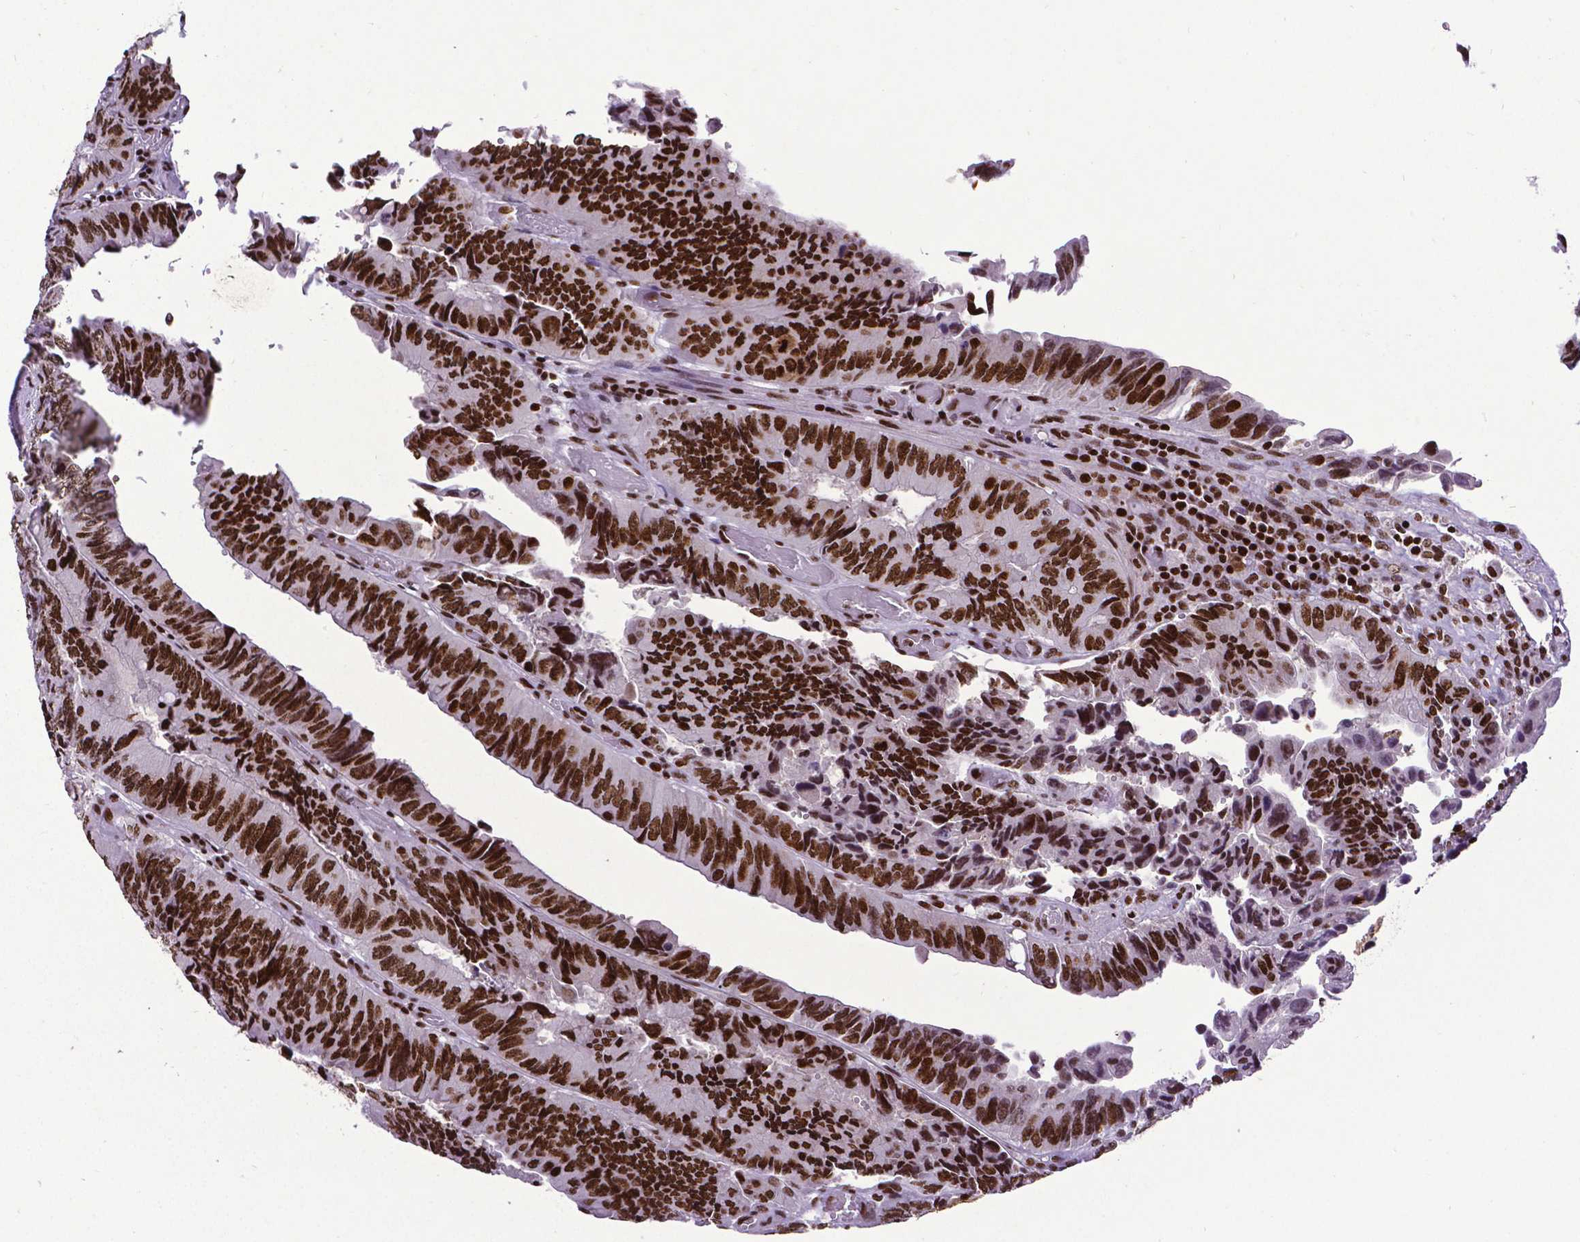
{"staining": {"intensity": "strong", "quantity": ">75%", "location": "nuclear"}, "tissue": "colorectal cancer", "cell_type": "Tumor cells", "image_type": "cancer", "snomed": [{"axis": "morphology", "description": "Adenocarcinoma, NOS"}, {"axis": "topography", "description": "Colon"}], "caption": "Protein analysis of adenocarcinoma (colorectal) tissue reveals strong nuclear staining in about >75% of tumor cells.", "gene": "CTCF", "patient": {"sex": "female", "age": 84}}